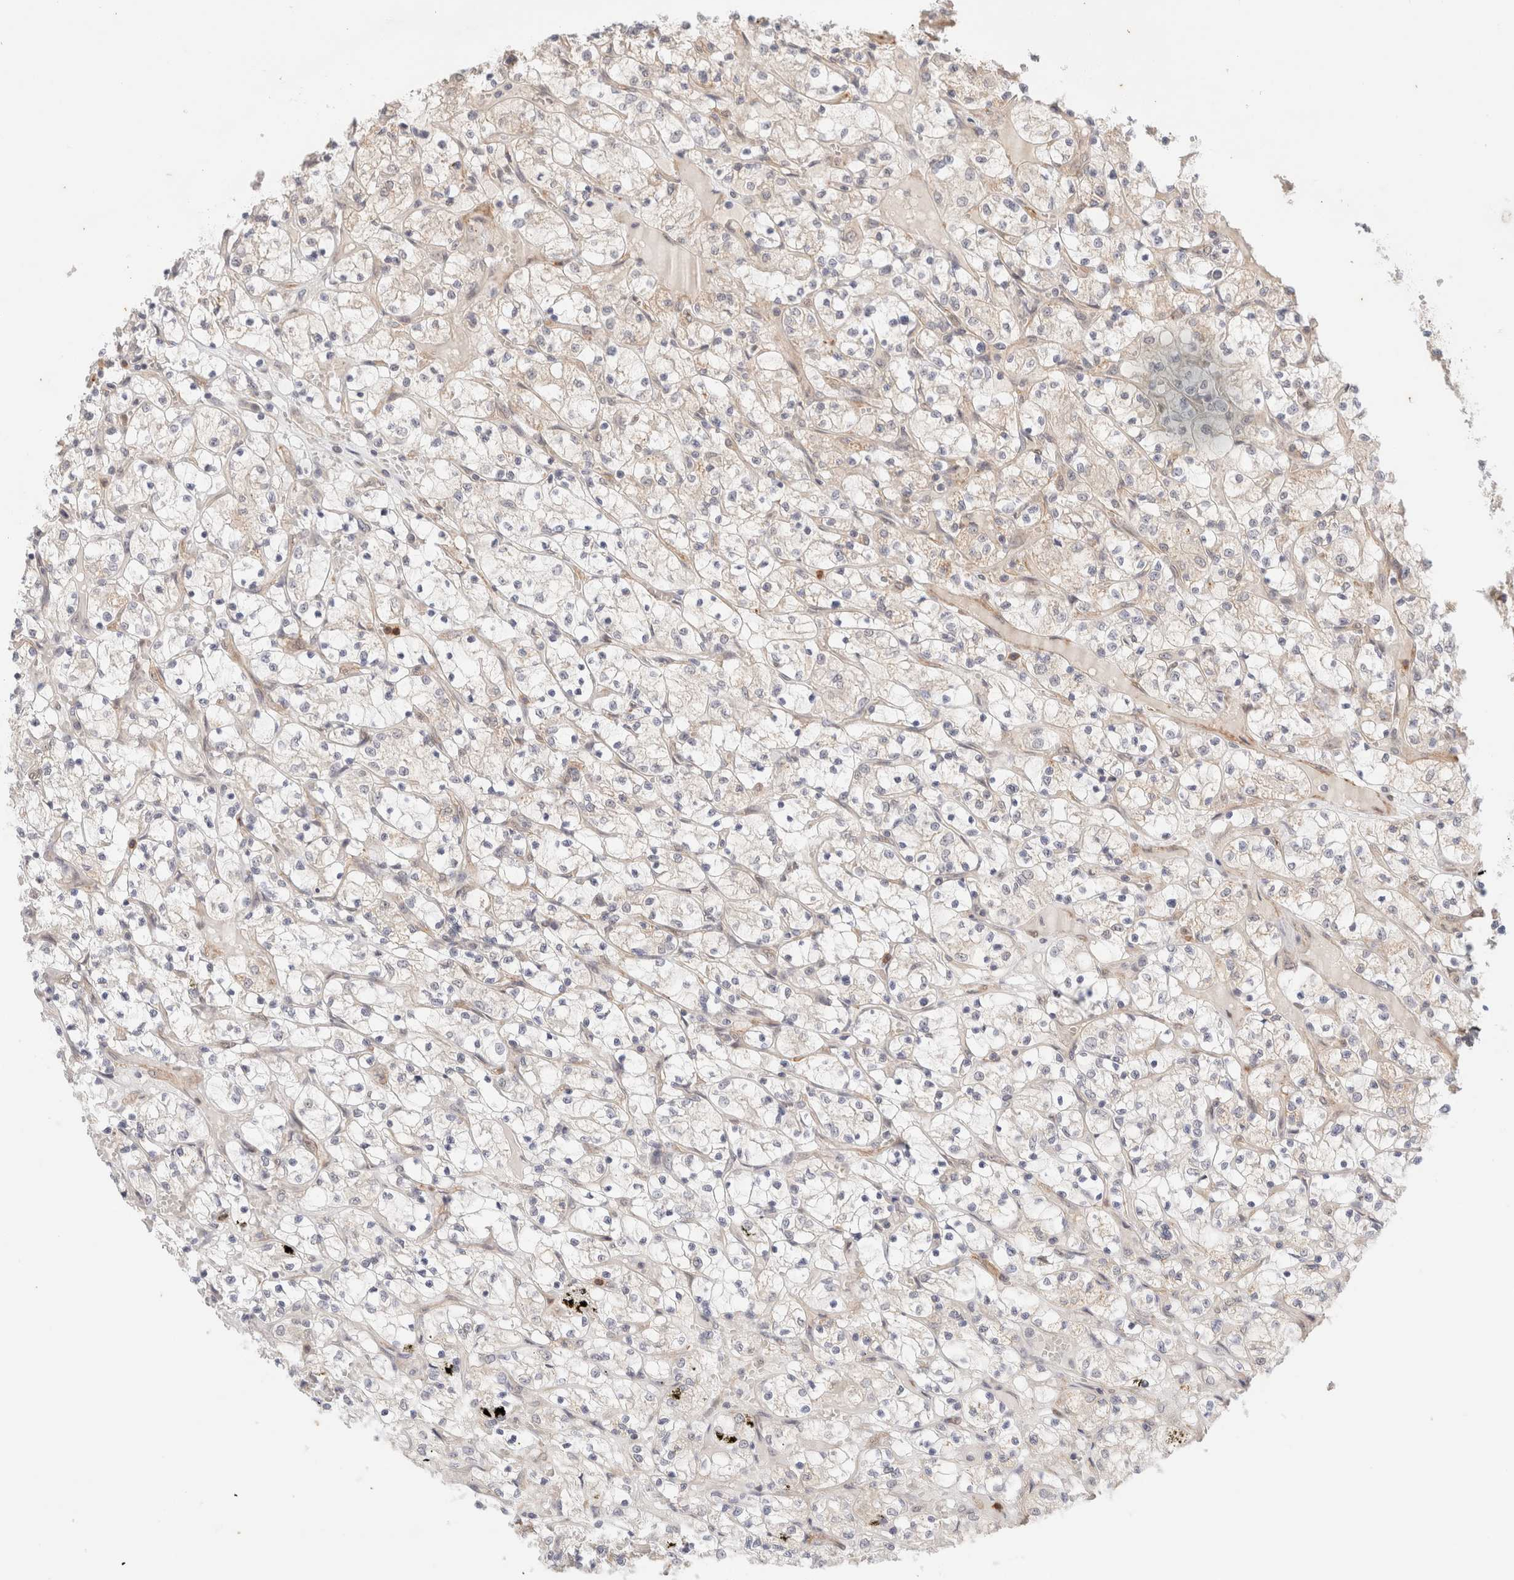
{"staining": {"intensity": "negative", "quantity": "none", "location": "none"}, "tissue": "renal cancer", "cell_type": "Tumor cells", "image_type": "cancer", "snomed": [{"axis": "morphology", "description": "Adenocarcinoma, NOS"}, {"axis": "topography", "description": "Kidney"}], "caption": "IHC image of renal adenocarcinoma stained for a protein (brown), which reveals no expression in tumor cells.", "gene": "BRPF3", "patient": {"sex": "female", "age": 69}}